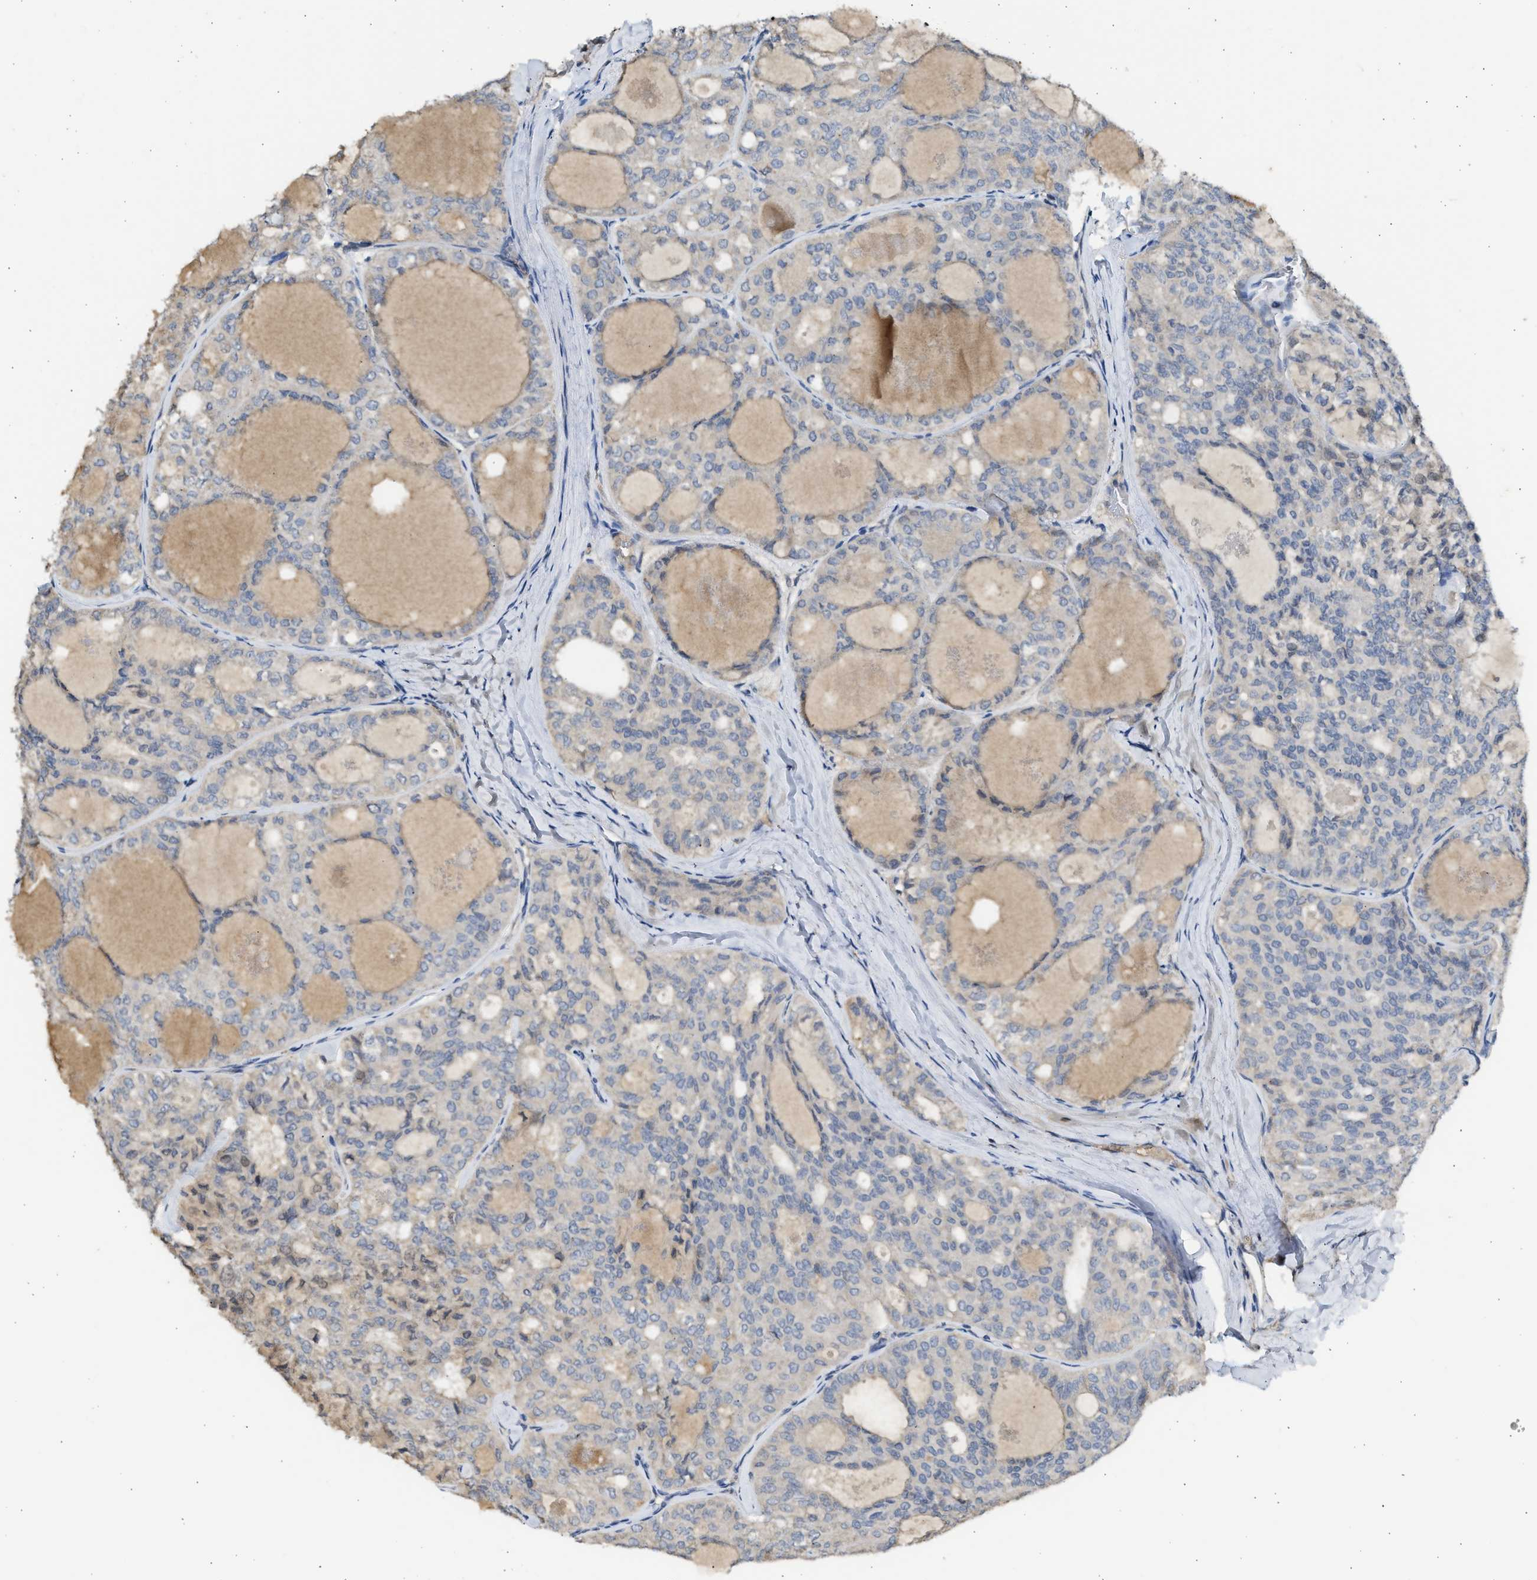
{"staining": {"intensity": "weak", "quantity": "<25%", "location": "cytoplasmic/membranous"}, "tissue": "thyroid cancer", "cell_type": "Tumor cells", "image_type": "cancer", "snomed": [{"axis": "morphology", "description": "Follicular adenoma carcinoma, NOS"}, {"axis": "topography", "description": "Thyroid gland"}], "caption": "High power microscopy micrograph of an immunohistochemistry photomicrograph of thyroid cancer, revealing no significant expression in tumor cells.", "gene": "SULT2A1", "patient": {"sex": "male", "age": 75}}